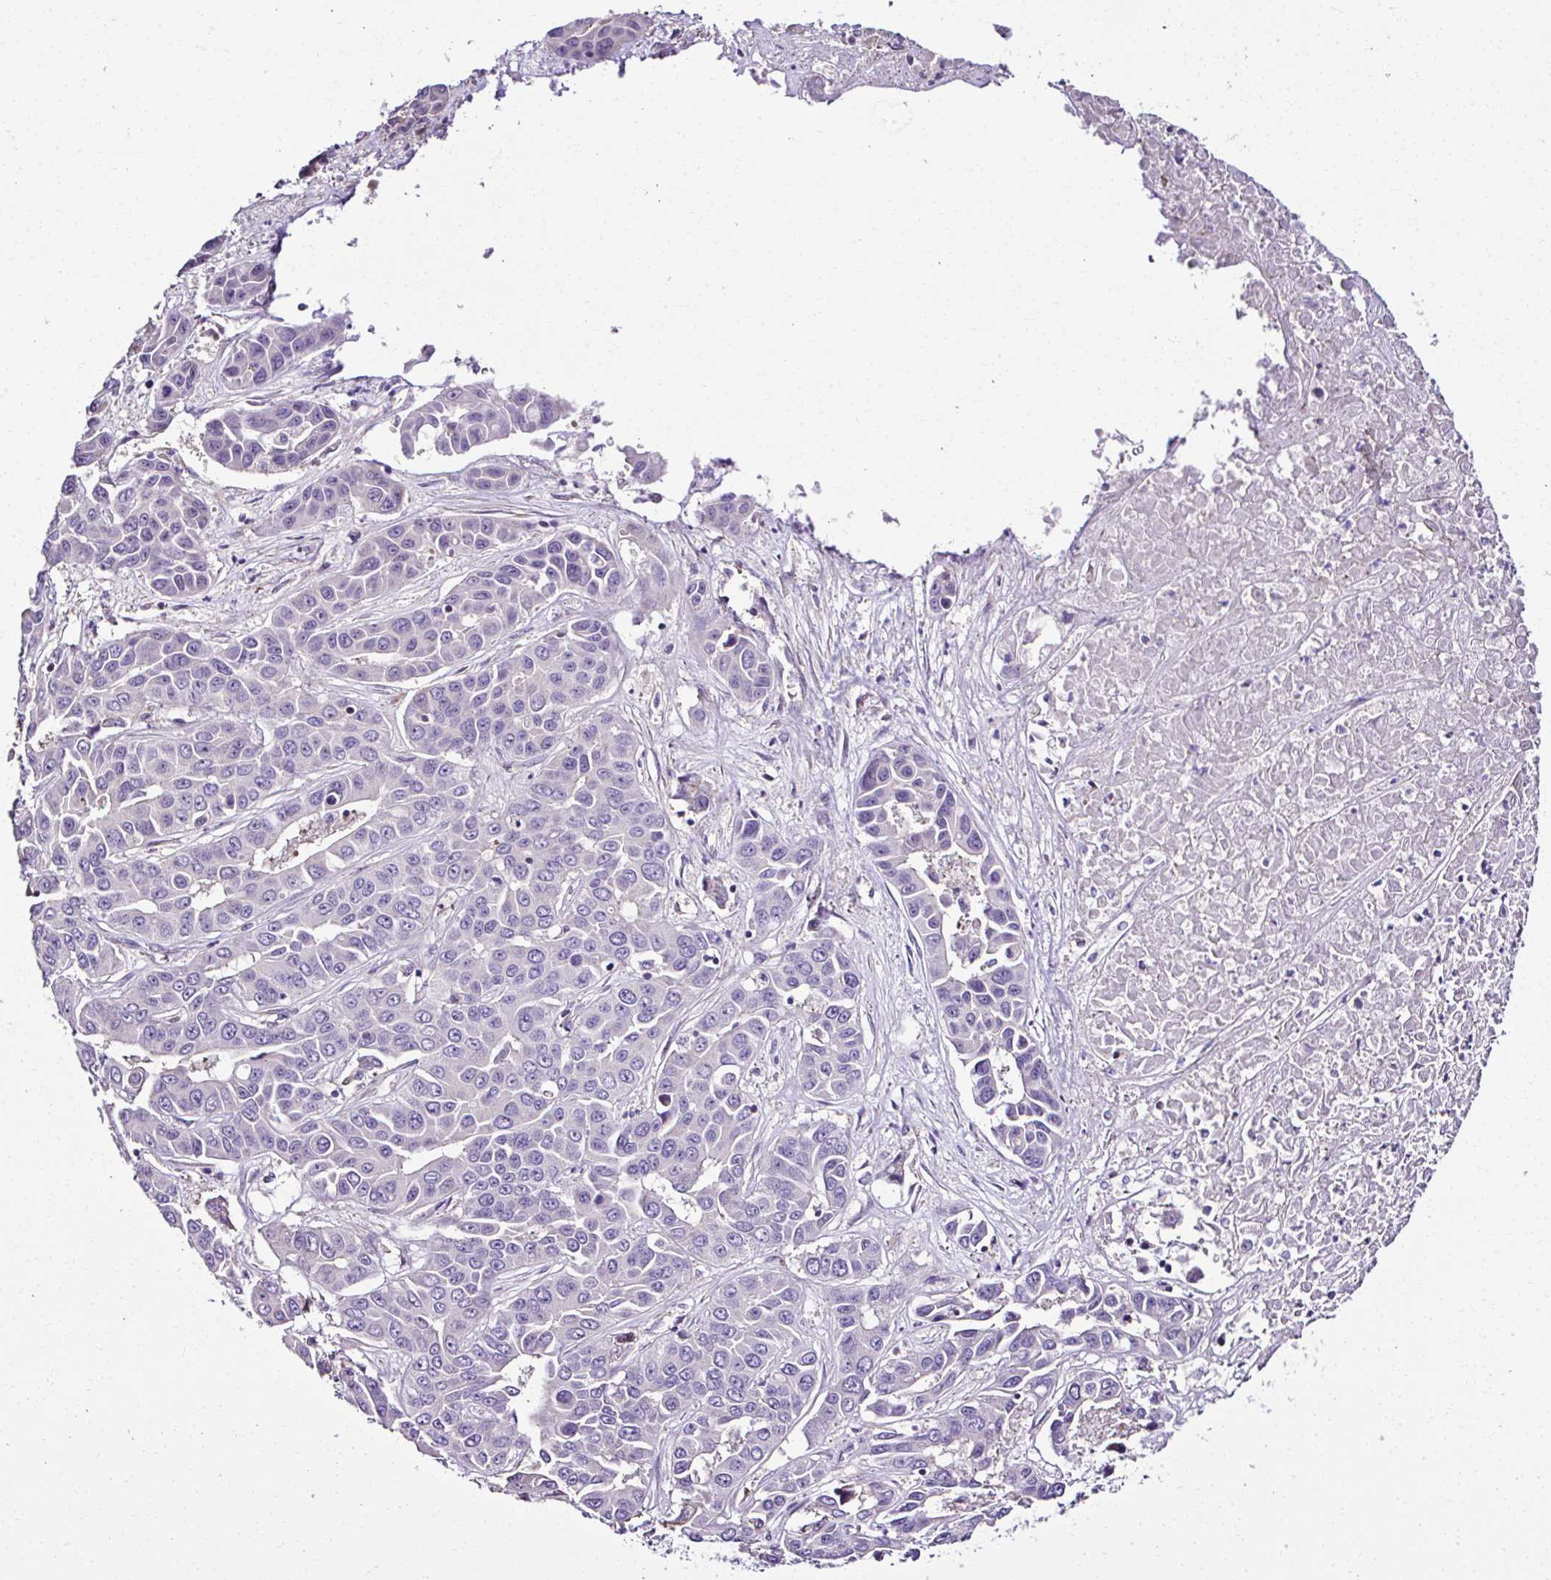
{"staining": {"intensity": "negative", "quantity": "none", "location": "none"}, "tissue": "liver cancer", "cell_type": "Tumor cells", "image_type": "cancer", "snomed": [{"axis": "morphology", "description": "Cholangiocarcinoma"}, {"axis": "topography", "description": "Liver"}], "caption": "Cholangiocarcinoma (liver) was stained to show a protein in brown. There is no significant positivity in tumor cells. (DAB immunohistochemistry visualized using brightfield microscopy, high magnification).", "gene": "CCDC85C", "patient": {"sex": "female", "age": 52}}